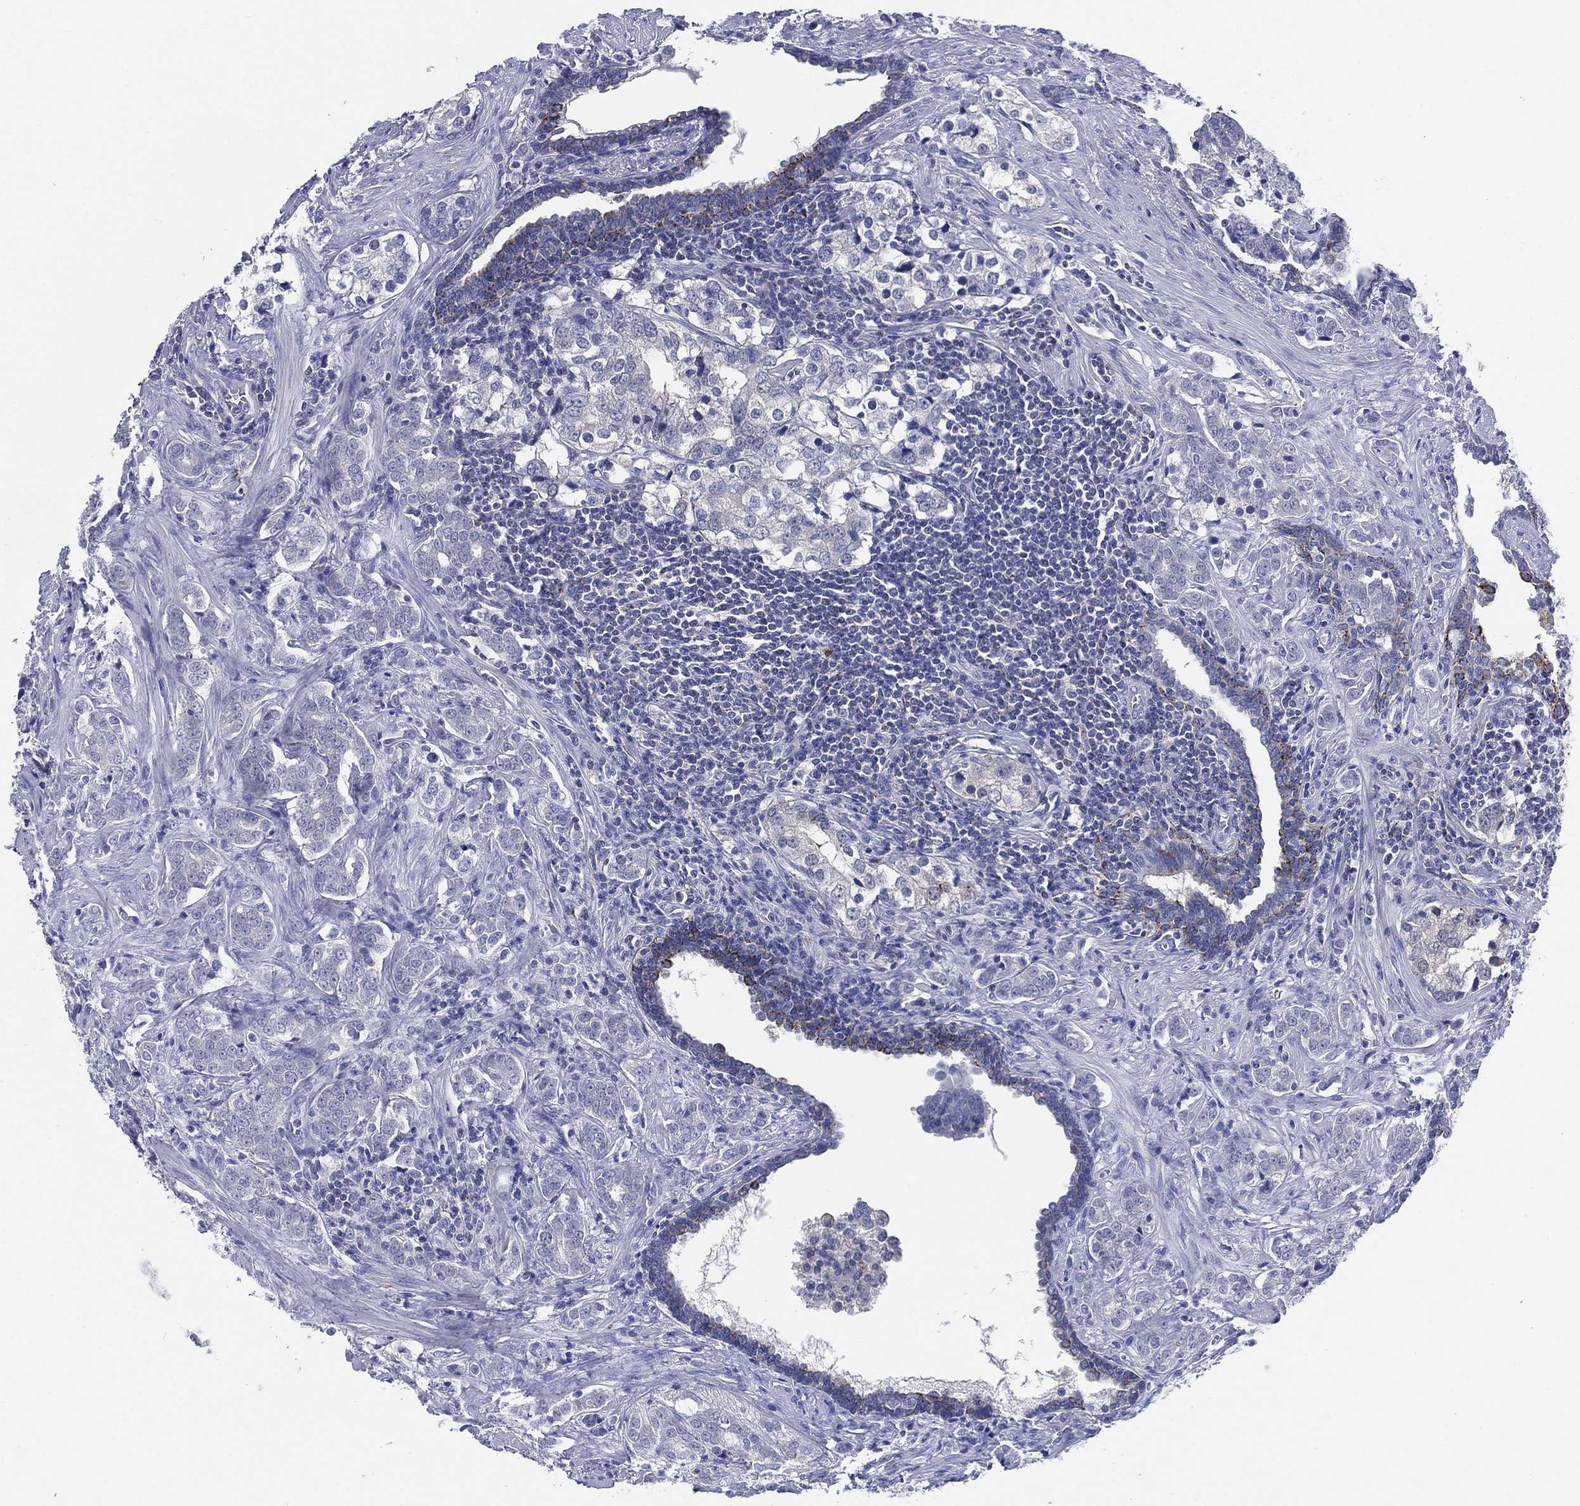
{"staining": {"intensity": "negative", "quantity": "none", "location": "none"}, "tissue": "prostate cancer", "cell_type": "Tumor cells", "image_type": "cancer", "snomed": [{"axis": "morphology", "description": "Adenocarcinoma, NOS"}, {"axis": "topography", "description": "Prostate and seminal vesicle, NOS"}], "caption": "IHC photomicrograph of adenocarcinoma (prostate) stained for a protein (brown), which shows no expression in tumor cells.", "gene": "C5orf46", "patient": {"sex": "male", "age": 63}}